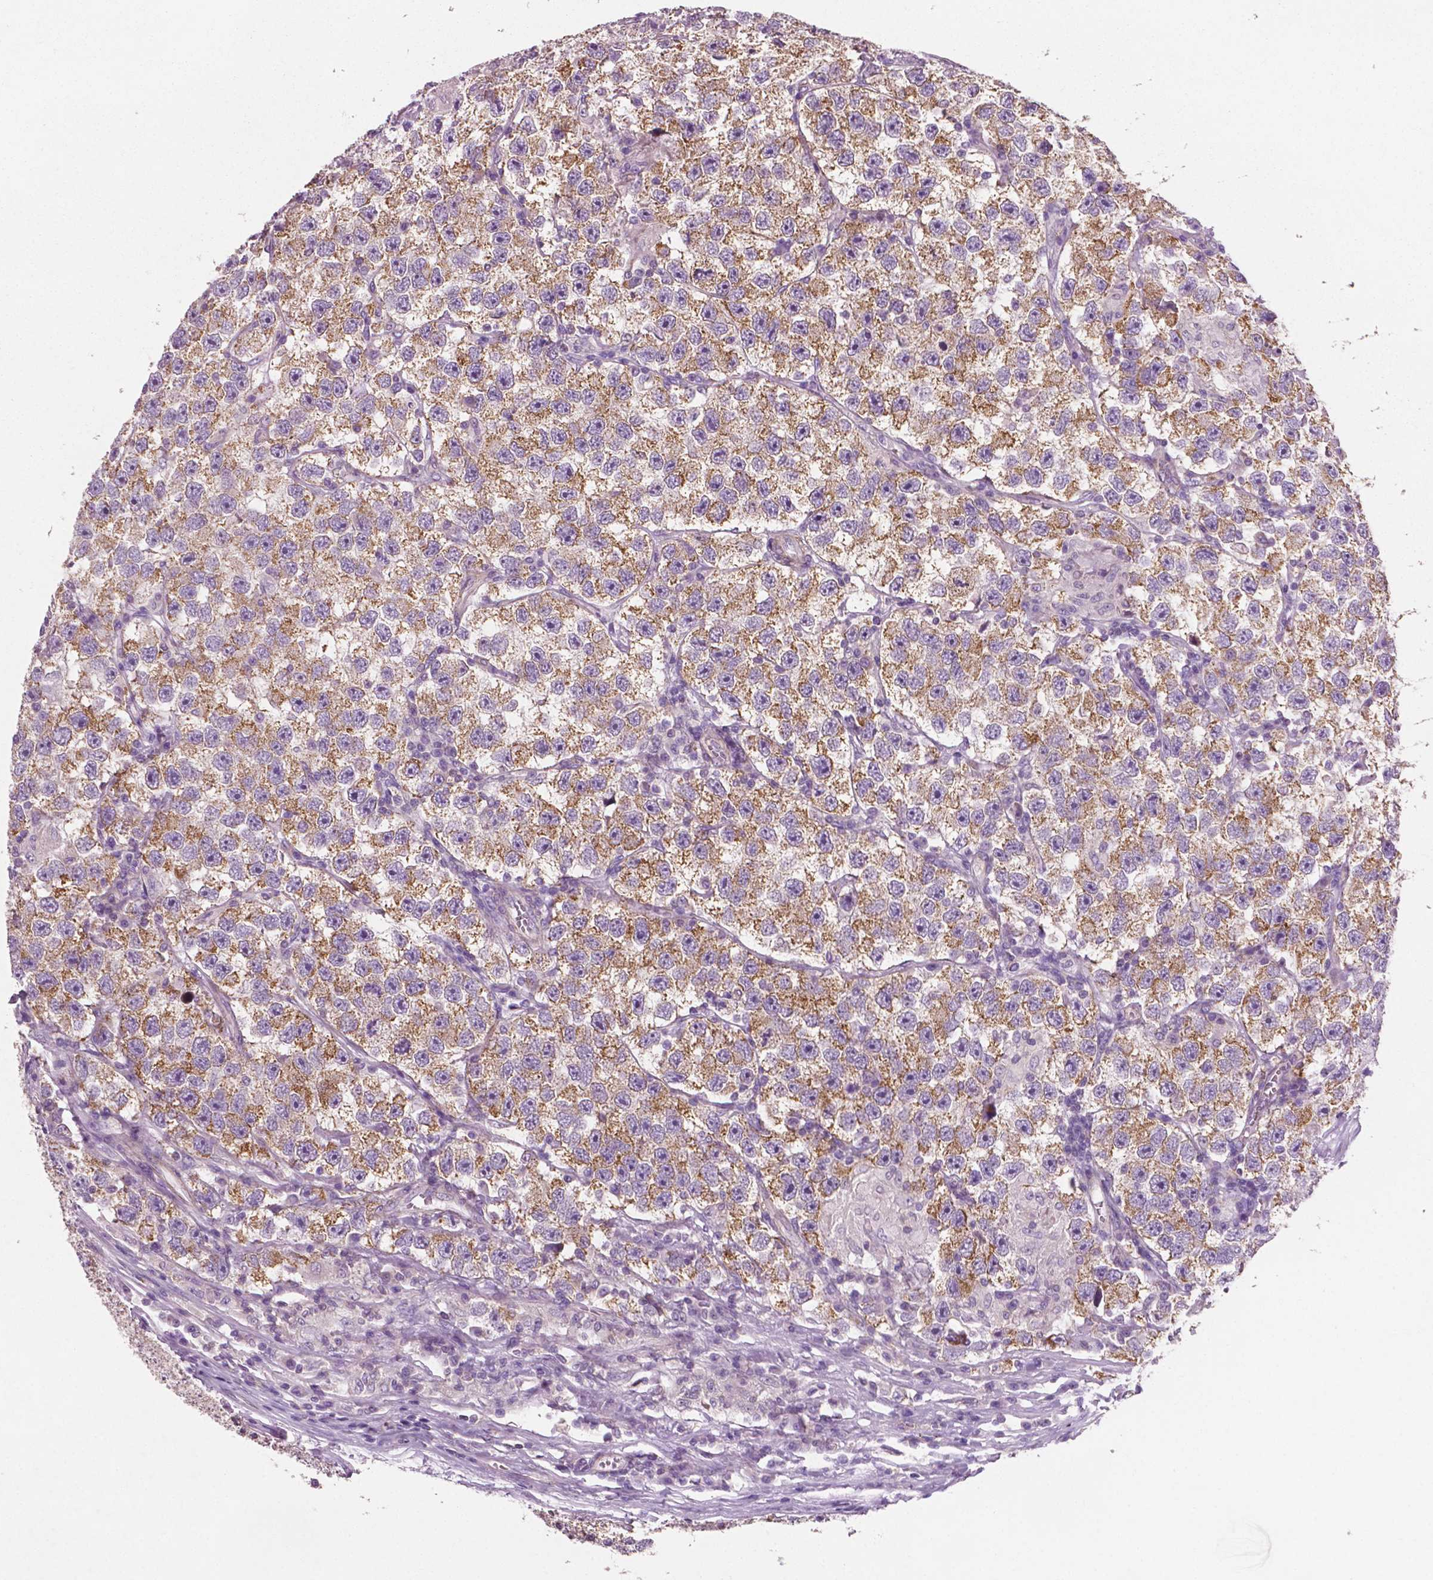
{"staining": {"intensity": "moderate", "quantity": ">75%", "location": "cytoplasmic/membranous"}, "tissue": "testis cancer", "cell_type": "Tumor cells", "image_type": "cancer", "snomed": [{"axis": "morphology", "description": "Seminoma, NOS"}, {"axis": "topography", "description": "Testis"}], "caption": "An IHC photomicrograph of neoplastic tissue is shown. Protein staining in brown shows moderate cytoplasmic/membranous positivity in testis cancer (seminoma) within tumor cells. Using DAB (brown) and hematoxylin (blue) stains, captured at high magnification using brightfield microscopy.", "gene": "PTX3", "patient": {"sex": "male", "age": 26}}